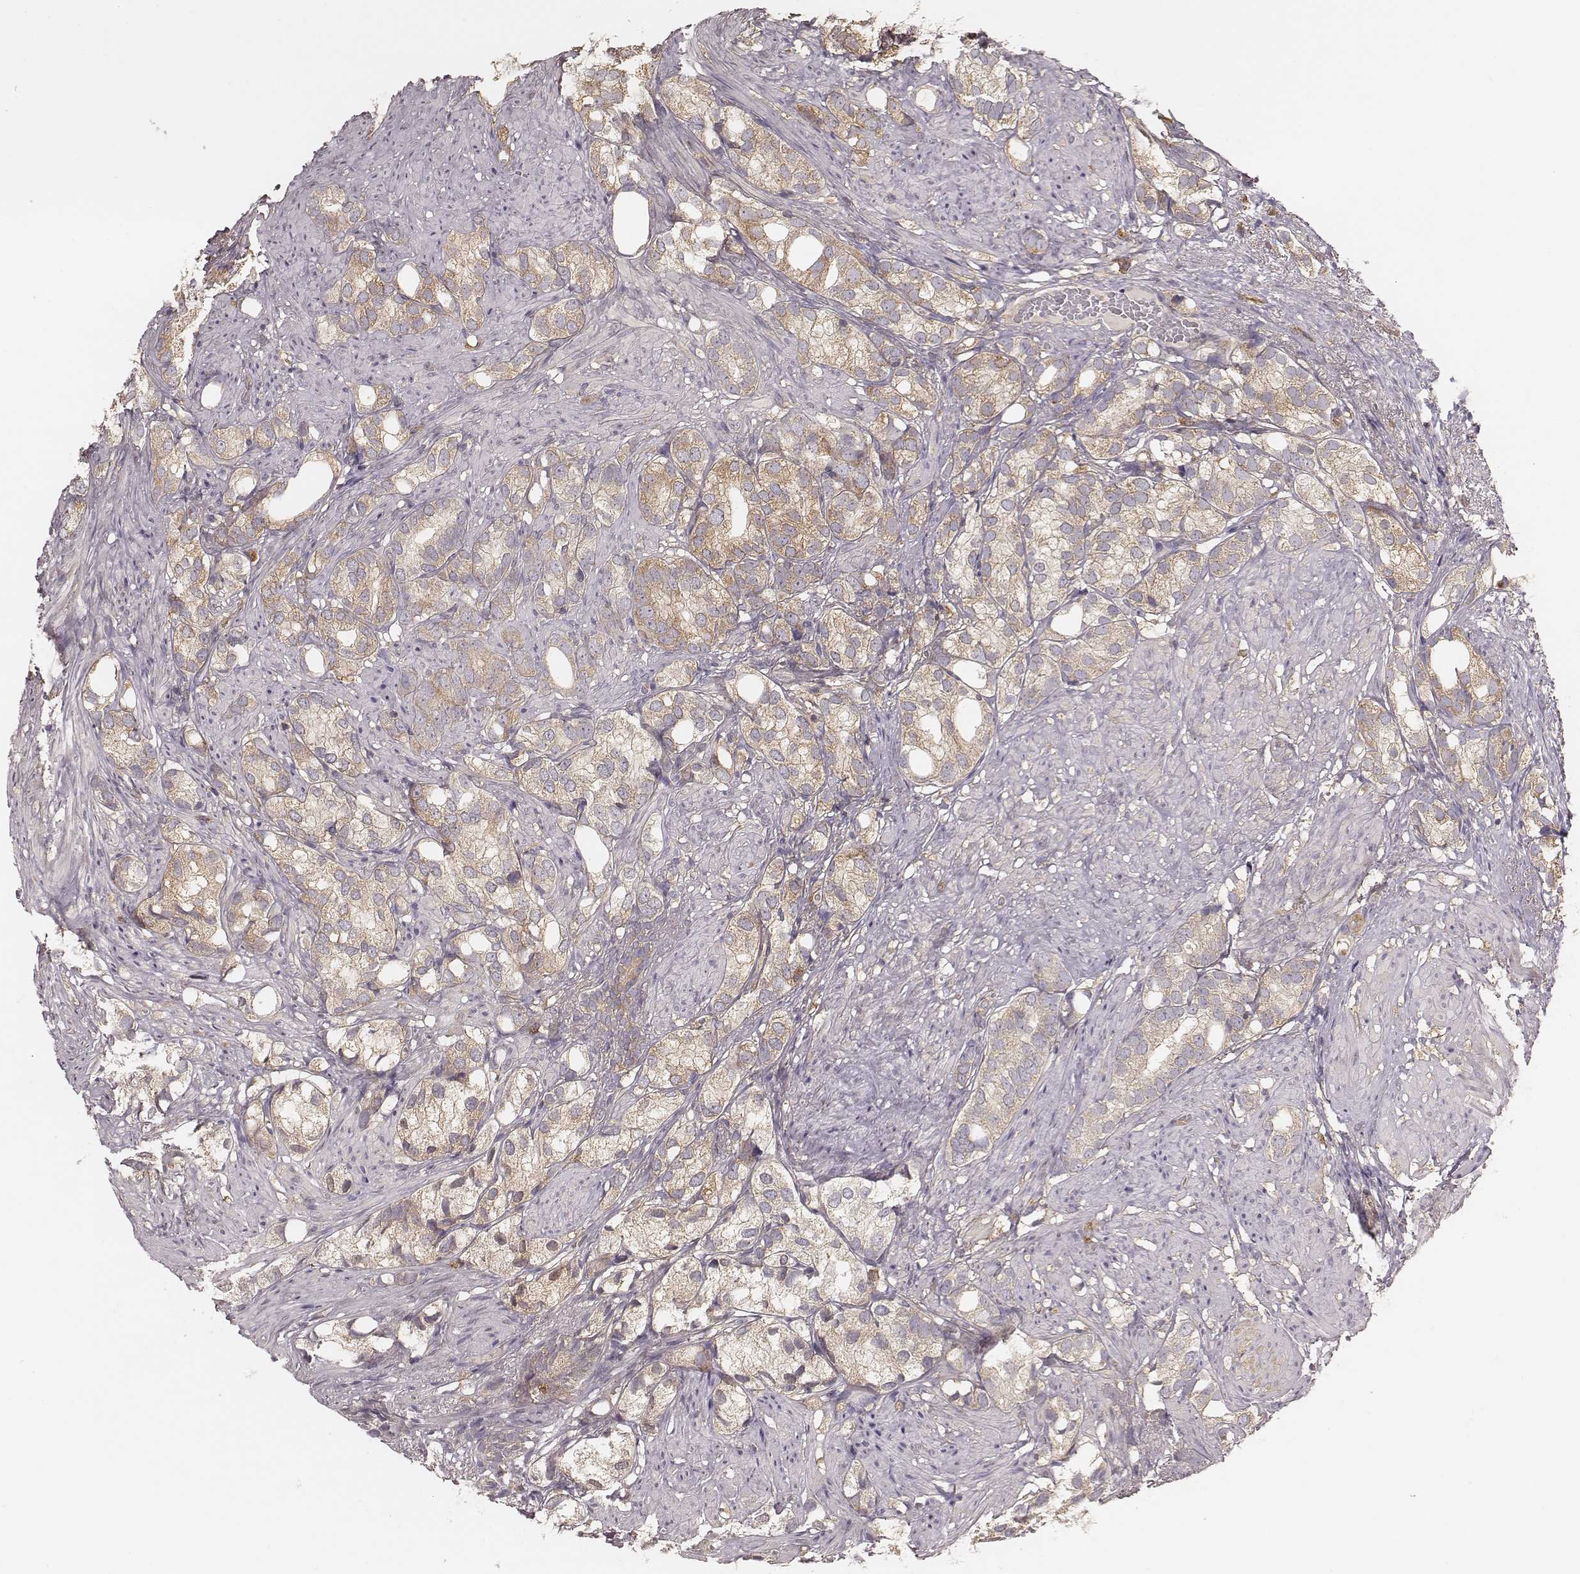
{"staining": {"intensity": "weak", "quantity": ">75%", "location": "cytoplasmic/membranous"}, "tissue": "prostate cancer", "cell_type": "Tumor cells", "image_type": "cancer", "snomed": [{"axis": "morphology", "description": "Adenocarcinoma, High grade"}, {"axis": "topography", "description": "Prostate"}], "caption": "DAB (3,3'-diaminobenzidine) immunohistochemical staining of prostate high-grade adenocarcinoma reveals weak cytoplasmic/membranous protein staining in about >75% of tumor cells.", "gene": "CARS1", "patient": {"sex": "male", "age": 82}}